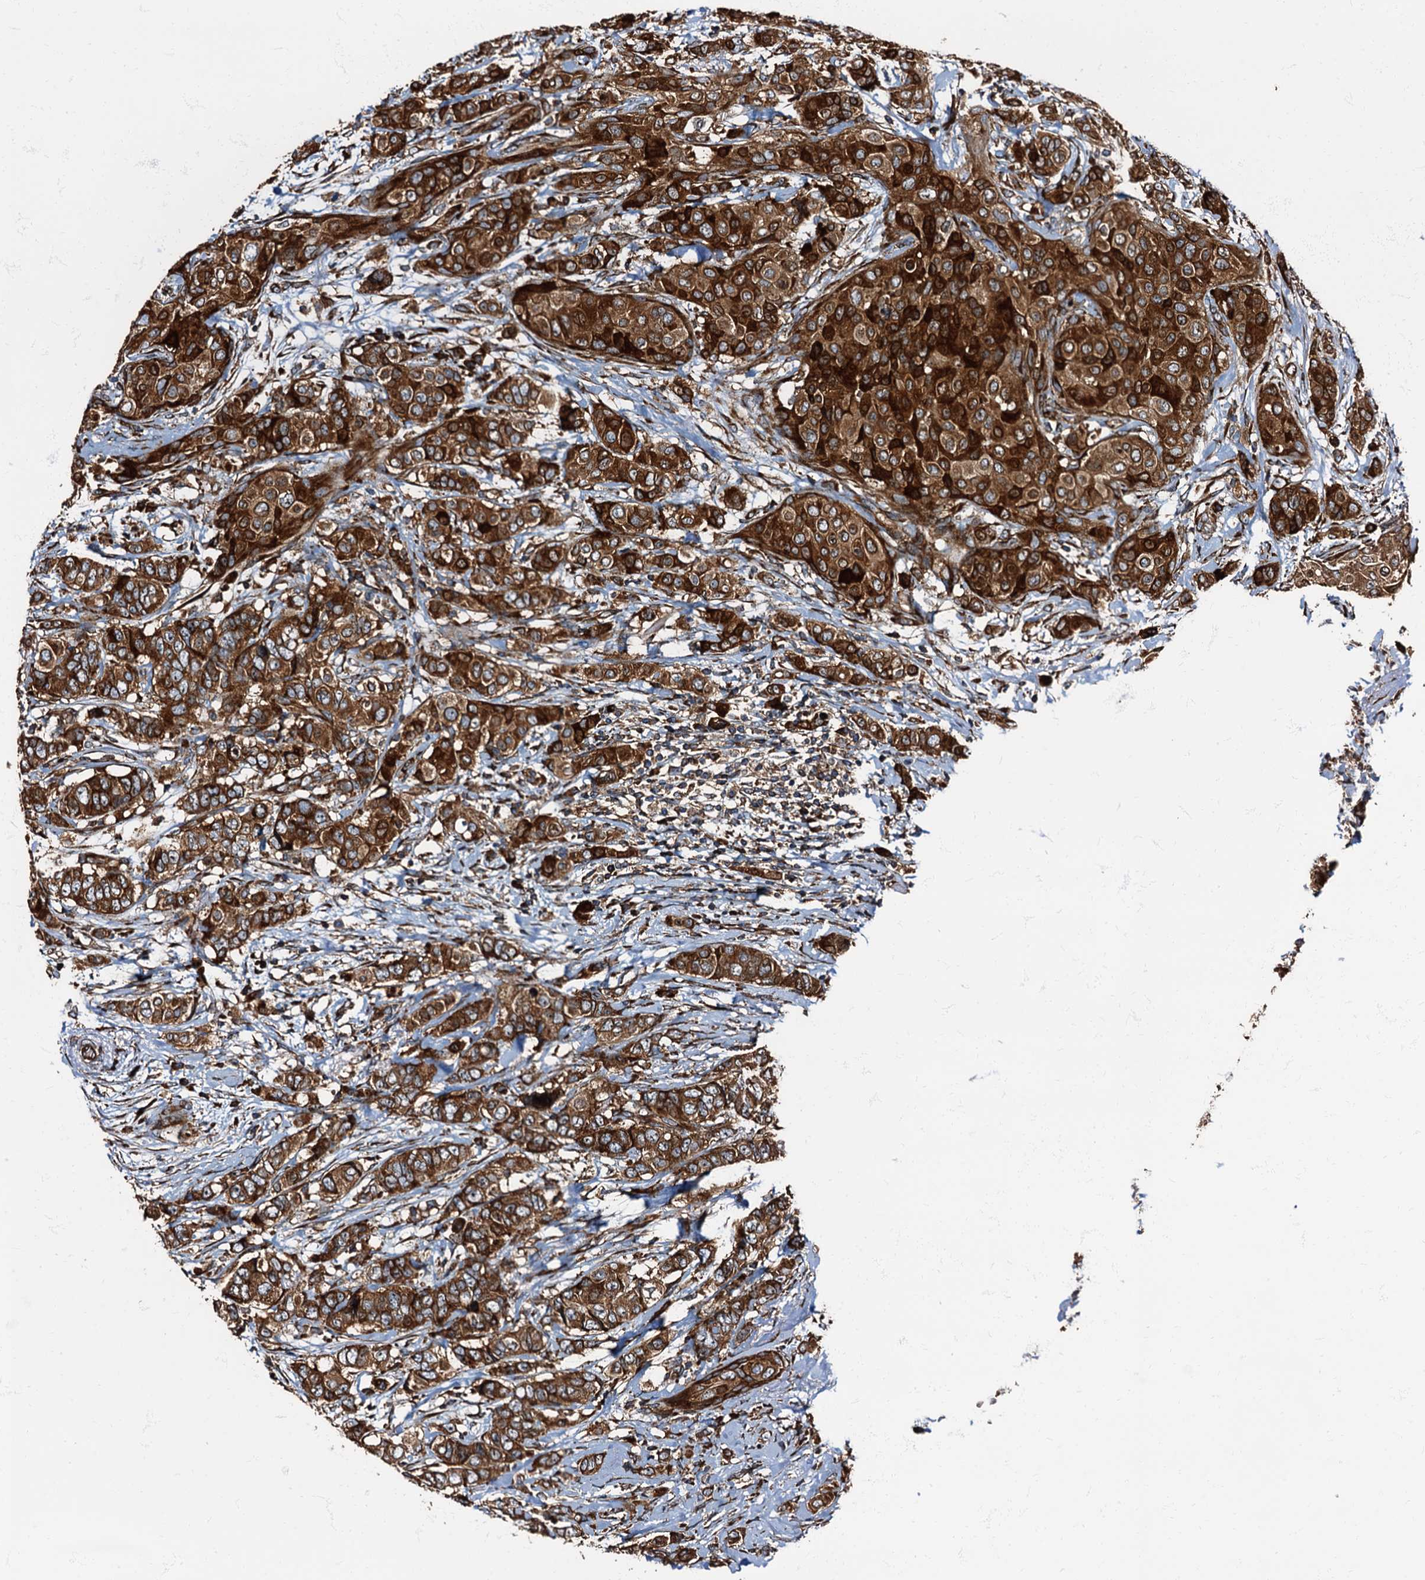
{"staining": {"intensity": "strong", "quantity": ">75%", "location": "cytoplasmic/membranous"}, "tissue": "breast cancer", "cell_type": "Tumor cells", "image_type": "cancer", "snomed": [{"axis": "morphology", "description": "Lobular carcinoma"}, {"axis": "topography", "description": "Breast"}], "caption": "Brown immunohistochemical staining in human breast cancer demonstrates strong cytoplasmic/membranous expression in approximately >75% of tumor cells. The protein of interest is shown in brown color, while the nuclei are stained blue.", "gene": "ATP2C1", "patient": {"sex": "female", "age": 51}}